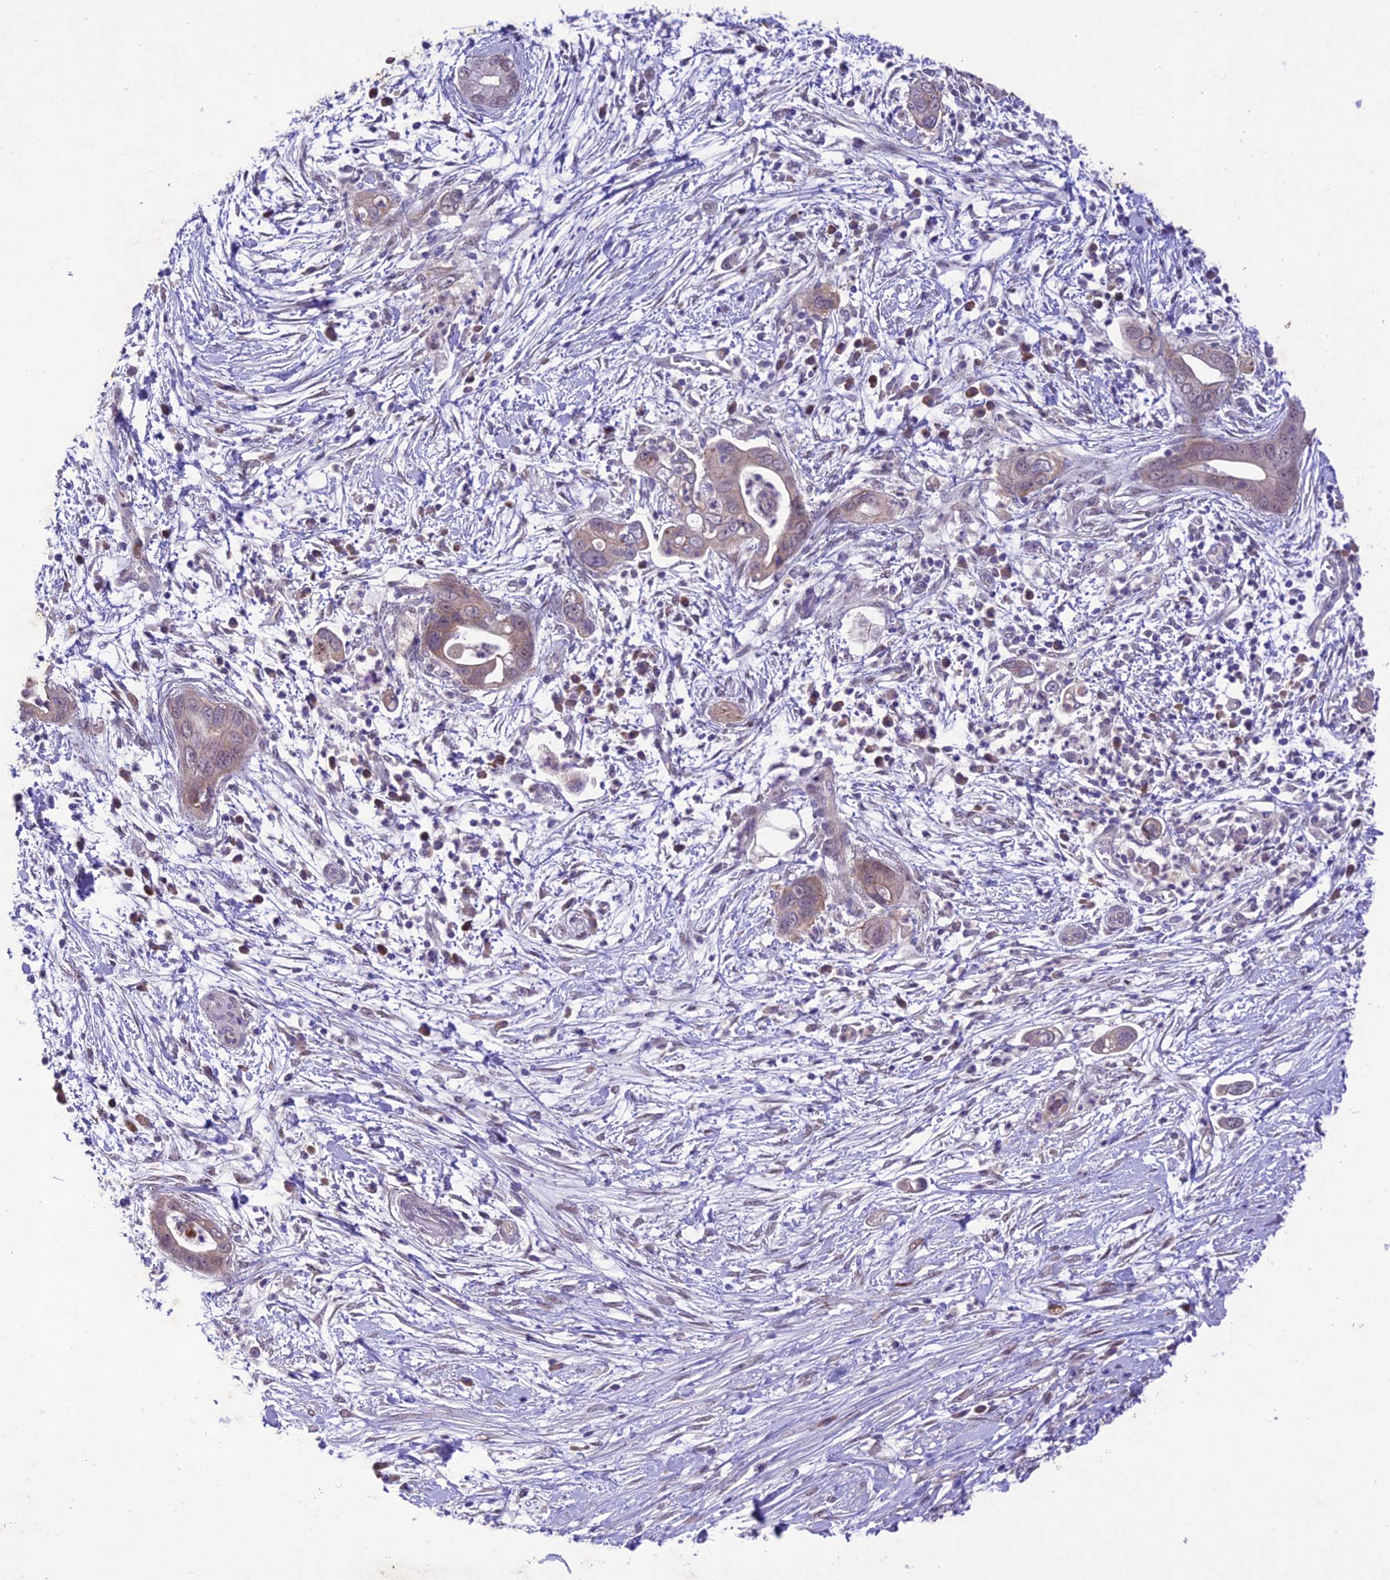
{"staining": {"intensity": "weak", "quantity": "<25%", "location": "cytoplasmic/membranous,nuclear"}, "tissue": "pancreatic cancer", "cell_type": "Tumor cells", "image_type": "cancer", "snomed": [{"axis": "morphology", "description": "Adenocarcinoma, NOS"}, {"axis": "topography", "description": "Pancreas"}], "caption": "Immunohistochemistry (IHC) photomicrograph of human pancreatic cancer (adenocarcinoma) stained for a protein (brown), which demonstrates no expression in tumor cells.", "gene": "ANKRD52", "patient": {"sex": "male", "age": 75}}